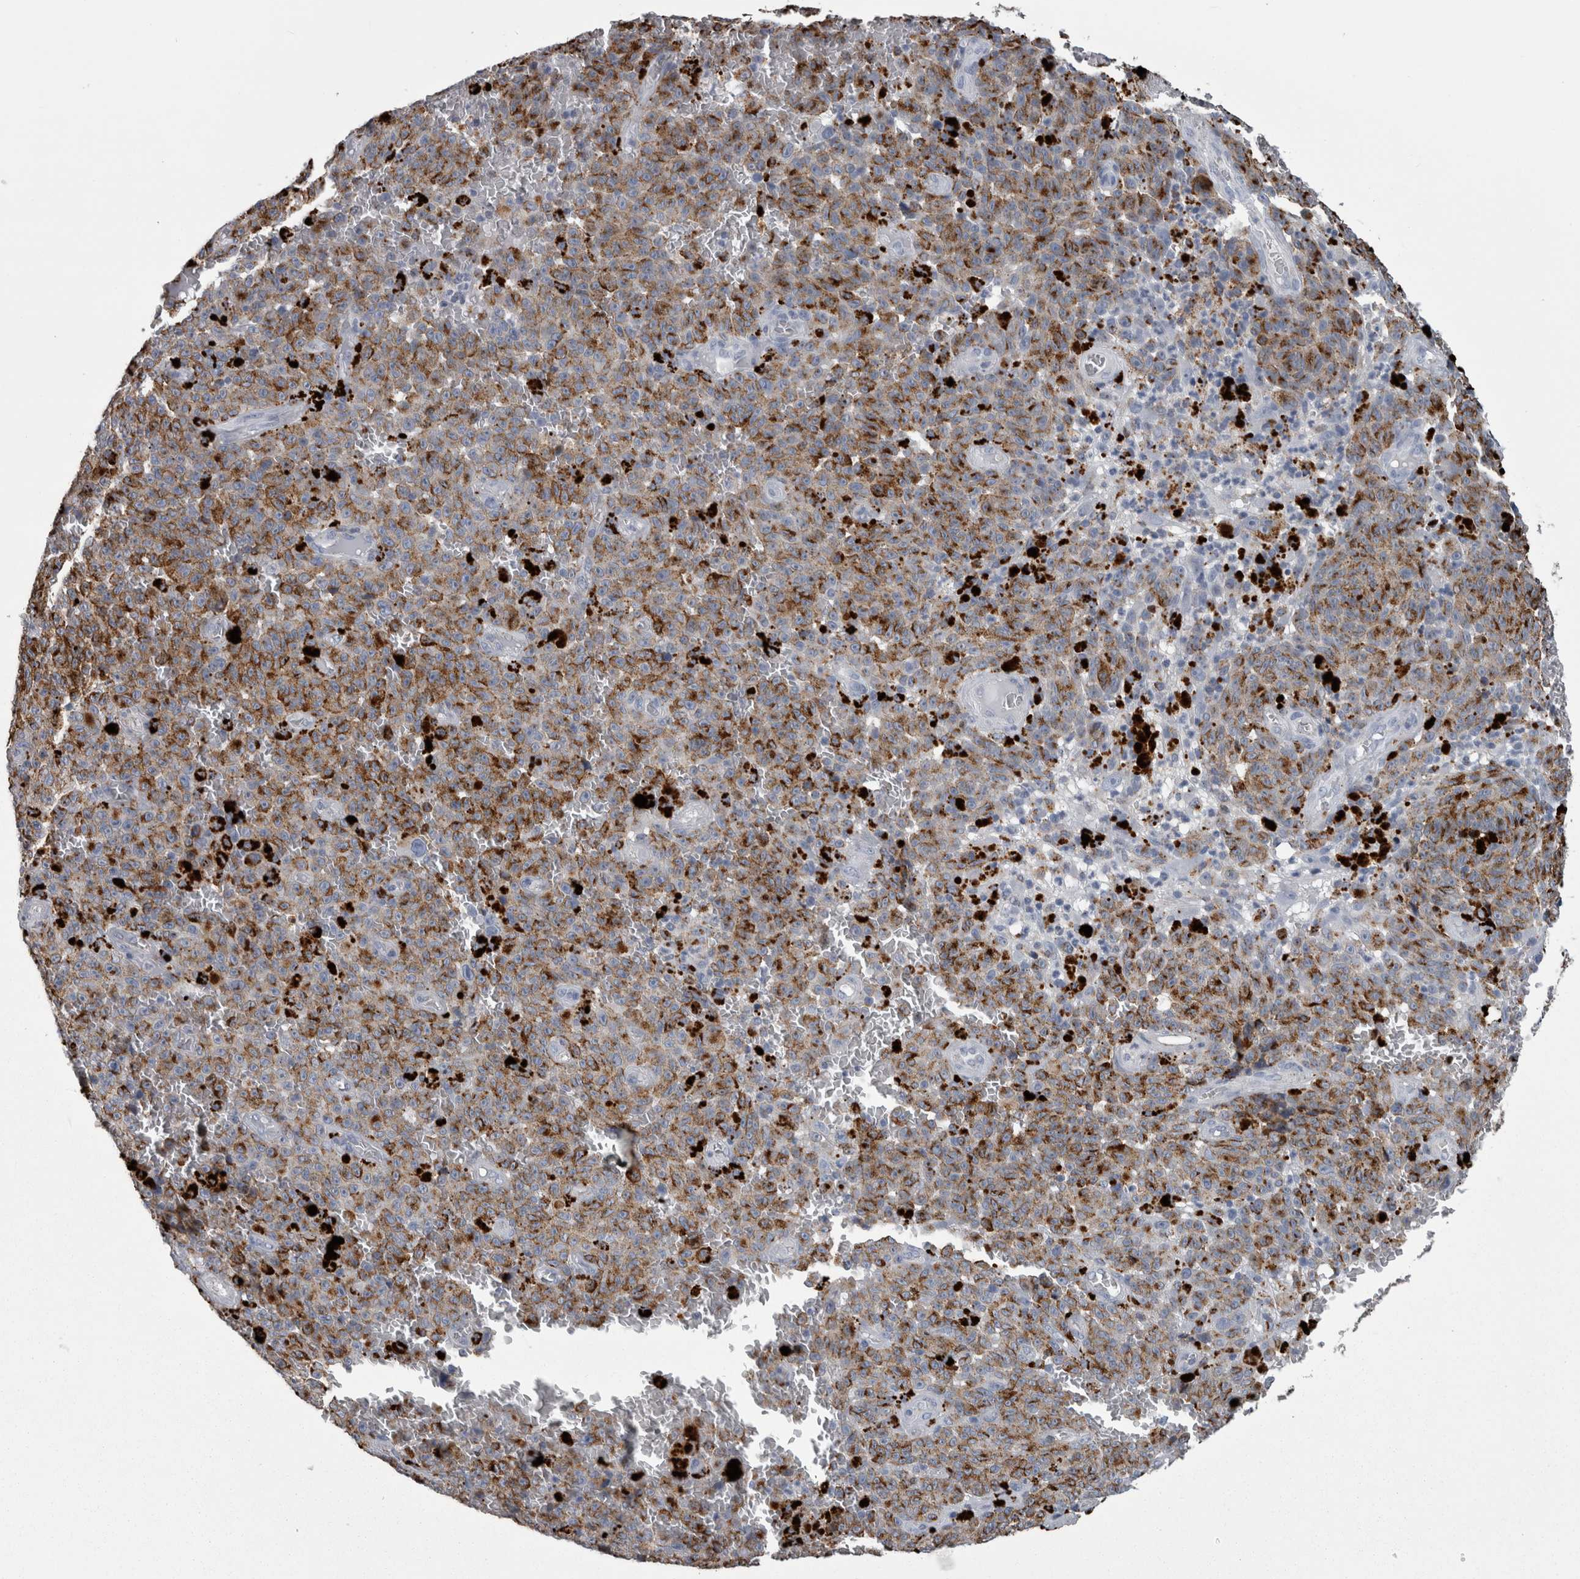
{"staining": {"intensity": "moderate", "quantity": ">75%", "location": "cytoplasmic/membranous"}, "tissue": "melanoma", "cell_type": "Tumor cells", "image_type": "cancer", "snomed": [{"axis": "morphology", "description": "Malignant melanoma, NOS"}, {"axis": "topography", "description": "Skin"}], "caption": "The immunohistochemical stain labels moderate cytoplasmic/membranous positivity in tumor cells of melanoma tissue.", "gene": "DPP7", "patient": {"sex": "female", "age": 82}}